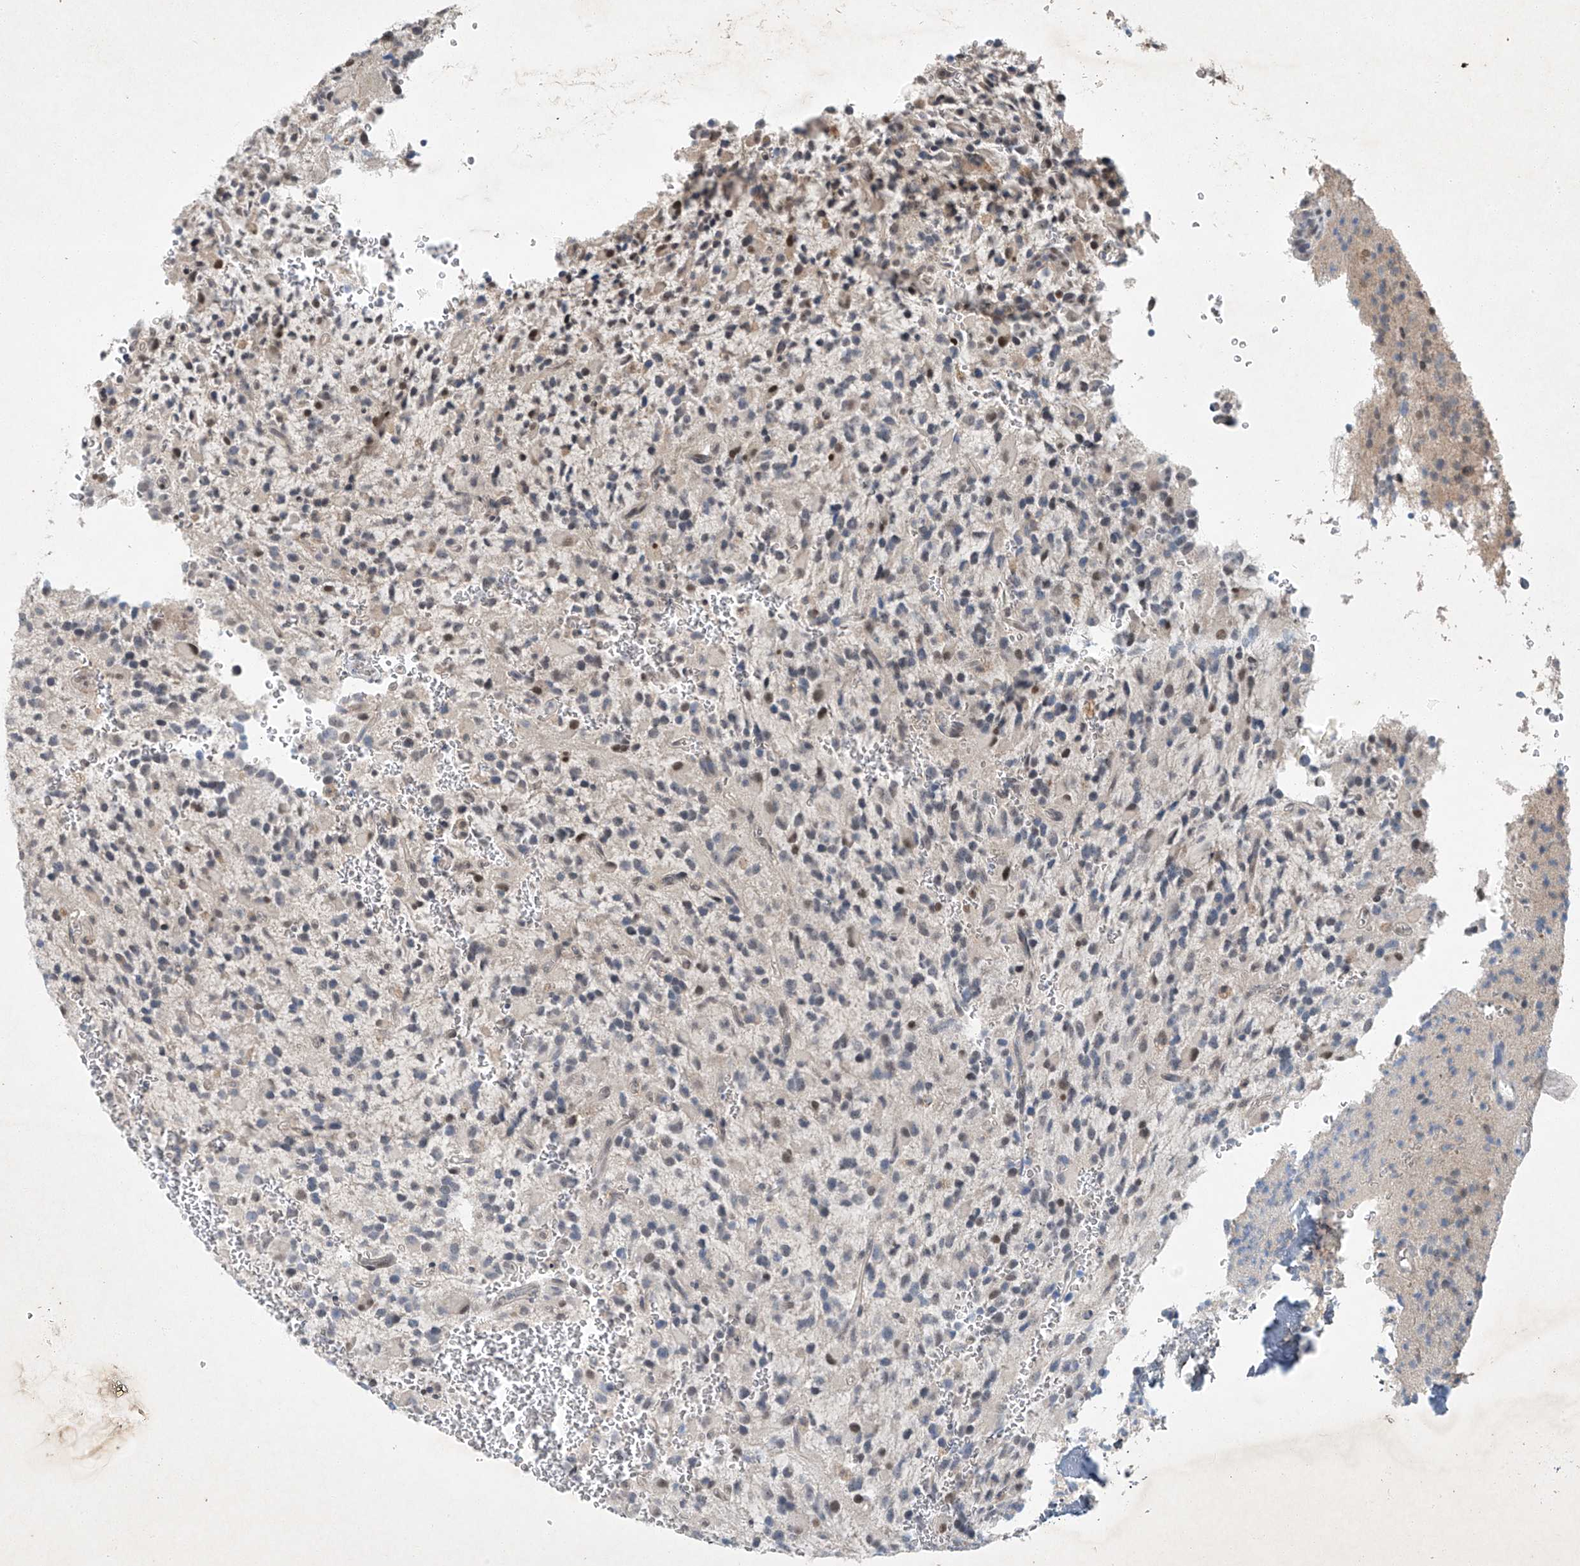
{"staining": {"intensity": "weak", "quantity": "<25%", "location": "nuclear"}, "tissue": "glioma", "cell_type": "Tumor cells", "image_type": "cancer", "snomed": [{"axis": "morphology", "description": "Glioma, malignant, High grade"}, {"axis": "topography", "description": "Brain"}], "caption": "Micrograph shows no significant protein positivity in tumor cells of malignant high-grade glioma.", "gene": "TAF8", "patient": {"sex": "male", "age": 34}}